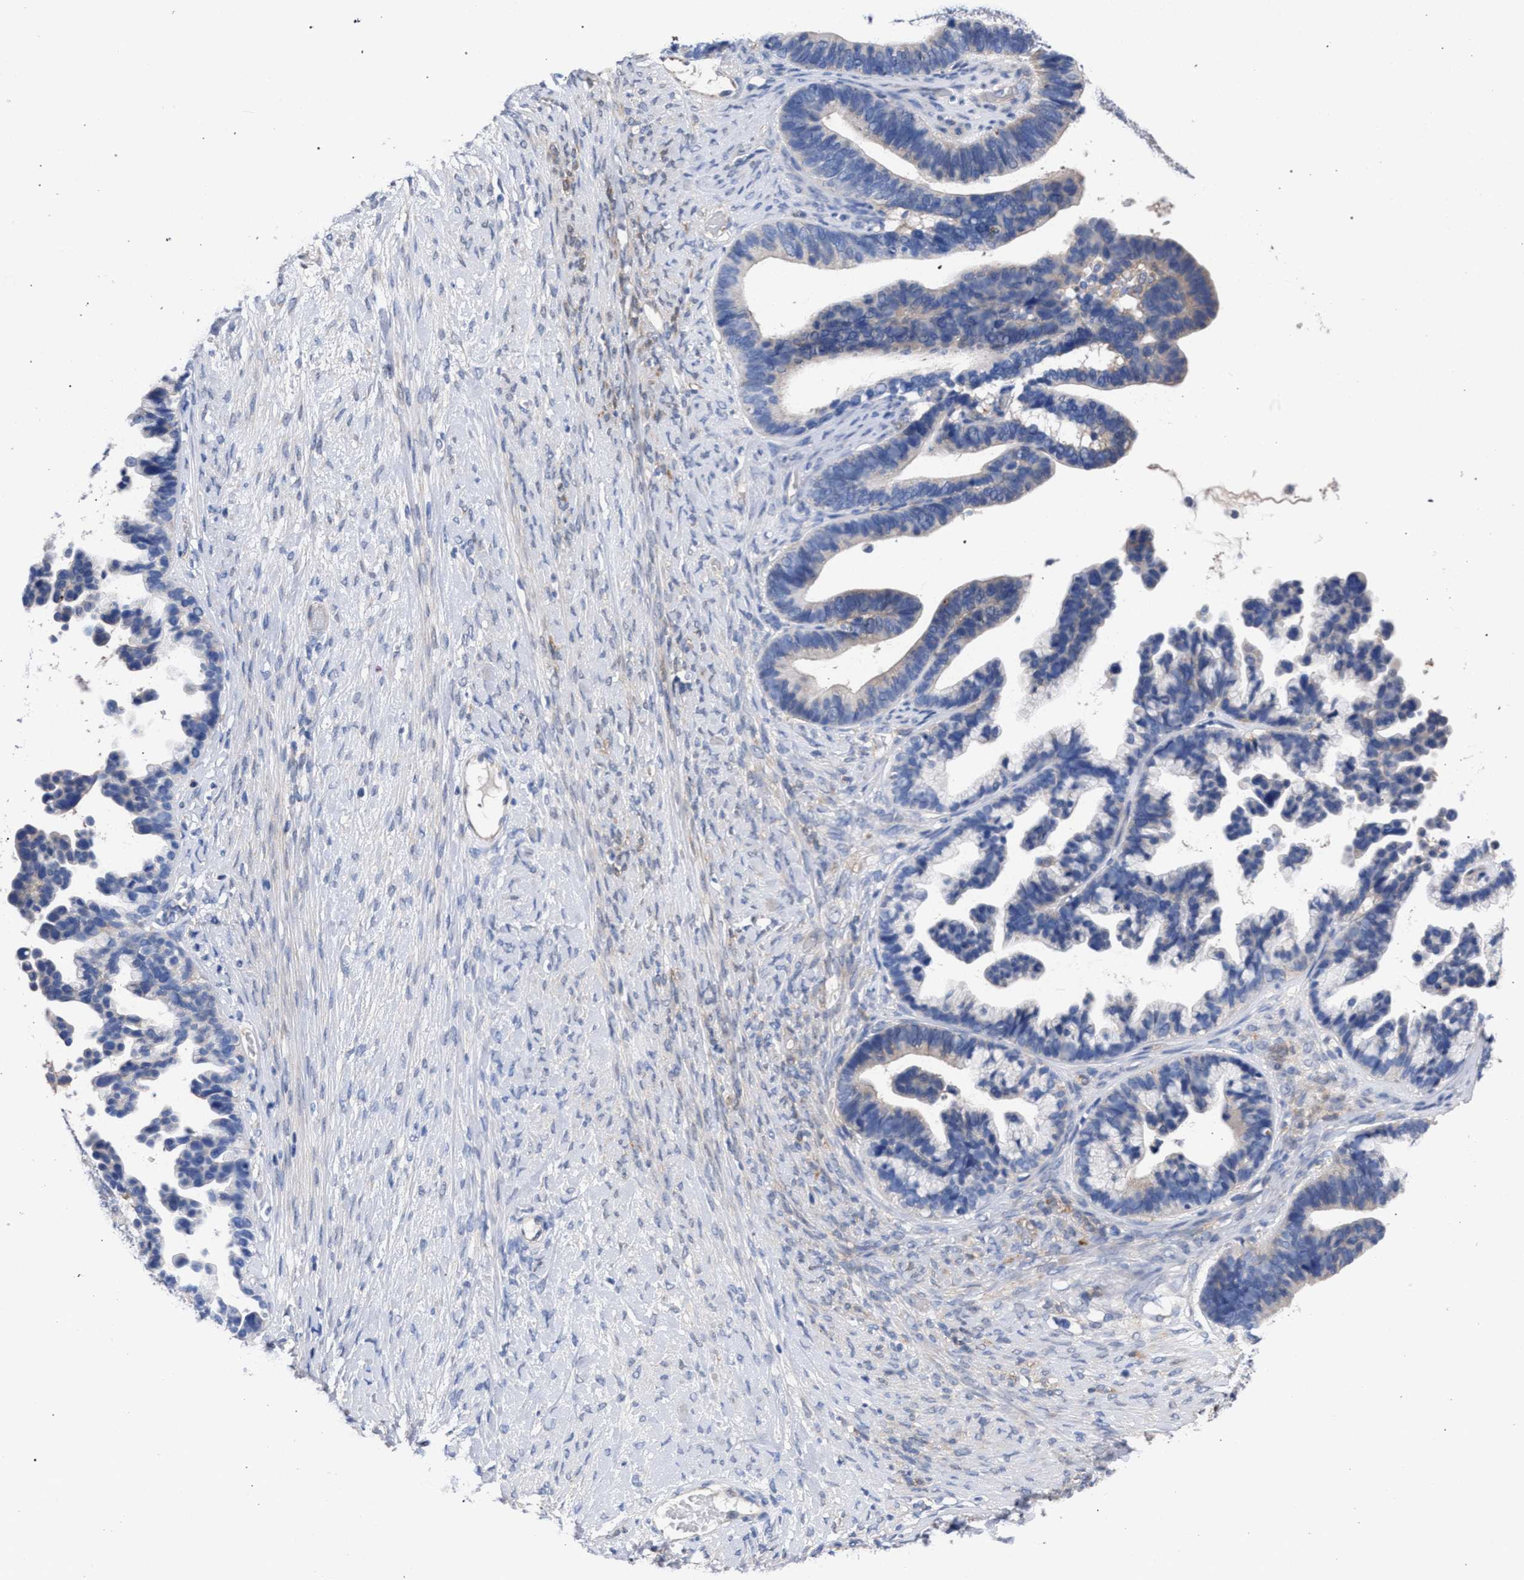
{"staining": {"intensity": "negative", "quantity": "none", "location": "none"}, "tissue": "ovarian cancer", "cell_type": "Tumor cells", "image_type": "cancer", "snomed": [{"axis": "morphology", "description": "Cystadenocarcinoma, serous, NOS"}, {"axis": "topography", "description": "Ovary"}], "caption": "Immunohistochemical staining of serous cystadenocarcinoma (ovarian) demonstrates no significant staining in tumor cells.", "gene": "GMPR", "patient": {"sex": "female", "age": 56}}